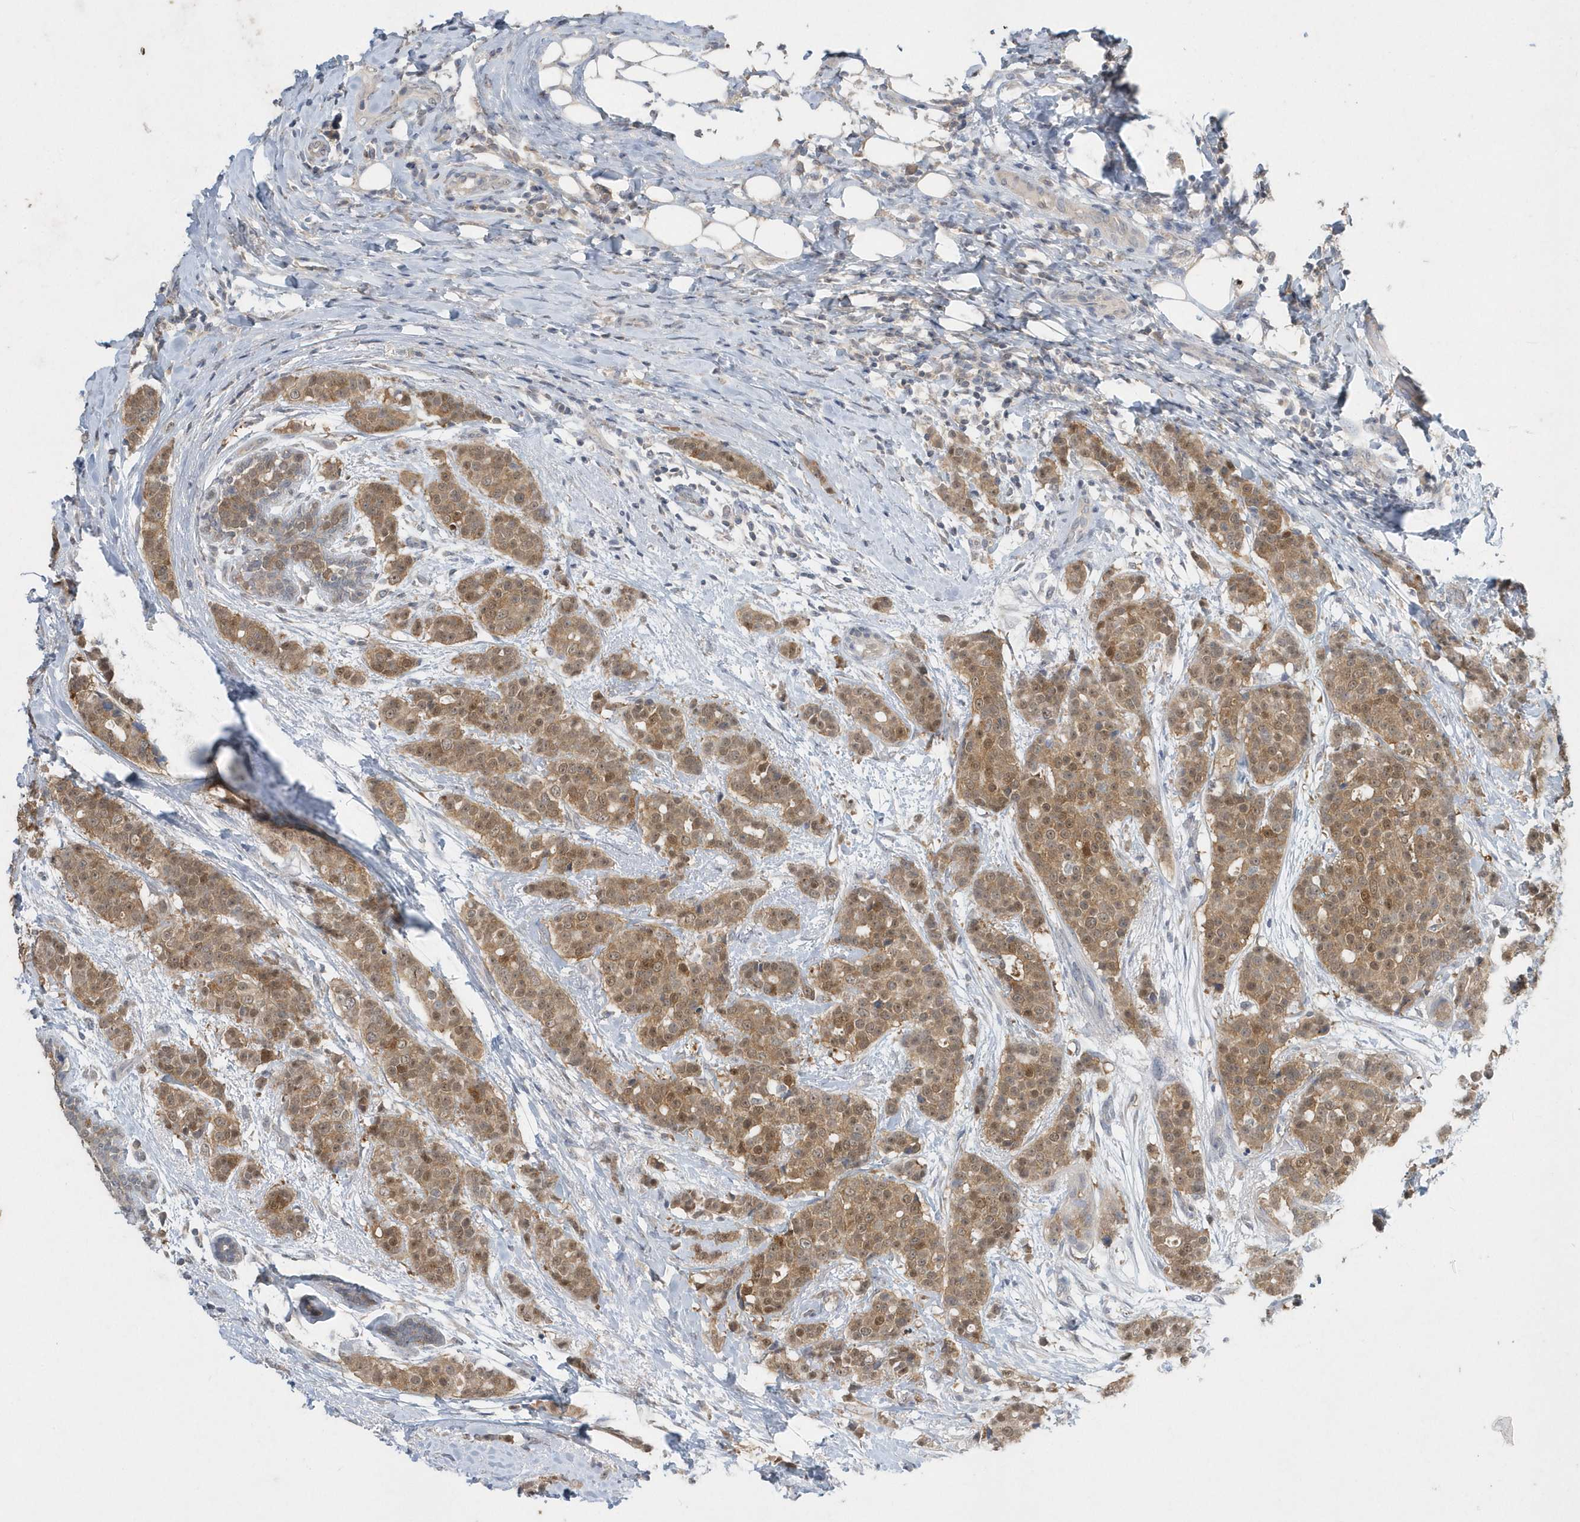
{"staining": {"intensity": "moderate", "quantity": ">75%", "location": "cytoplasmic/membranous,nuclear"}, "tissue": "breast cancer", "cell_type": "Tumor cells", "image_type": "cancer", "snomed": [{"axis": "morphology", "description": "Lobular carcinoma"}, {"axis": "topography", "description": "Breast"}], "caption": "A histopathology image of breast cancer stained for a protein reveals moderate cytoplasmic/membranous and nuclear brown staining in tumor cells. The staining was performed using DAB to visualize the protein expression in brown, while the nuclei were stained in blue with hematoxylin (Magnification: 20x).", "gene": "AKR7A2", "patient": {"sex": "female", "age": 51}}